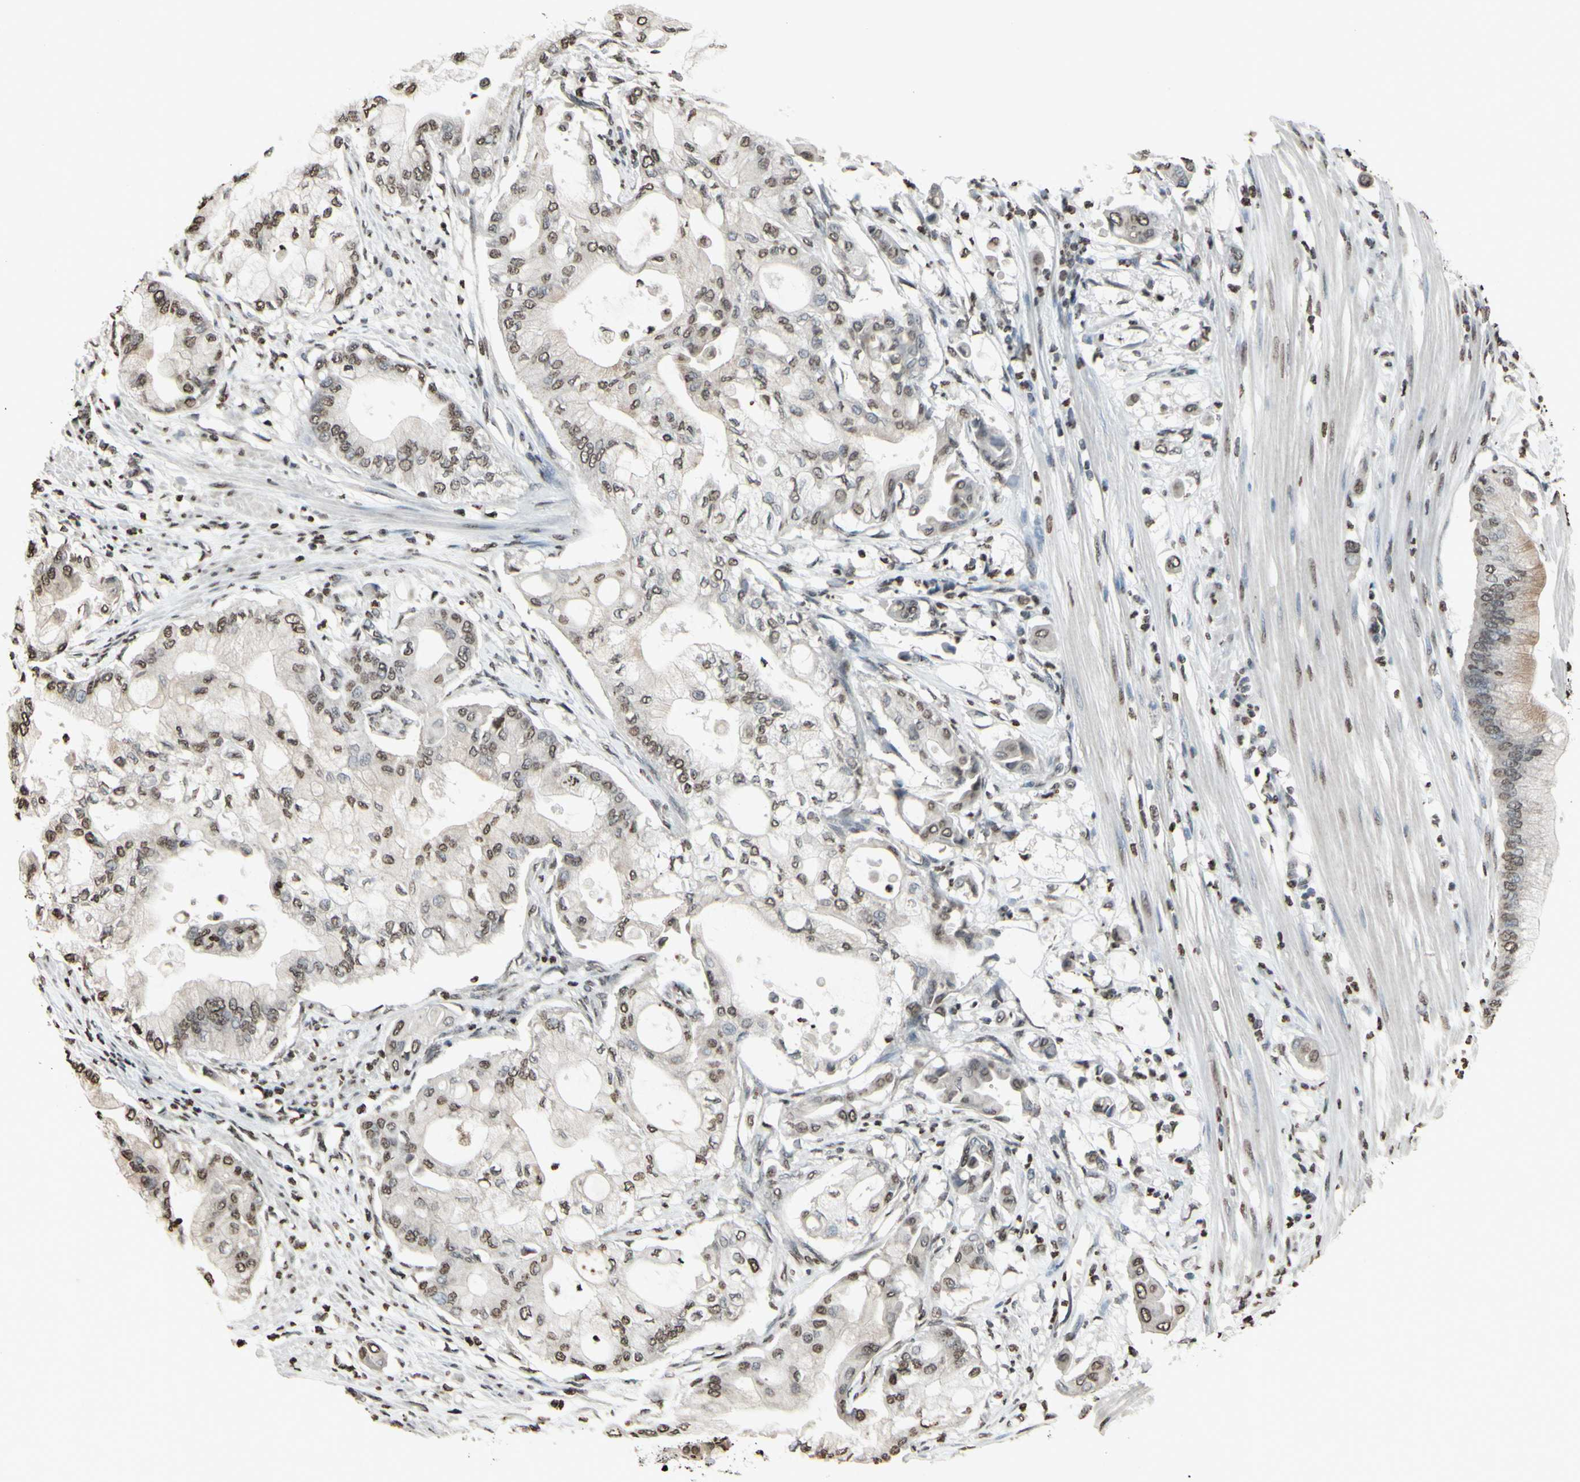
{"staining": {"intensity": "weak", "quantity": "25%-75%", "location": "cytoplasmic/membranous,nuclear"}, "tissue": "pancreatic cancer", "cell_type": "Tumor cells", "image_type": "cancer", "snomed": [{"axis": "morphology", "description": "Adenocarcinoma, NOS"}, {"axis": "morphology", "description": "Adenocarcinoma, metastatic, NOS"}, {"axis": "topography", "description": "Lymph node"}, {"axis": "topography", "description": "Pancreas"}, {"axis": "topography", "description": "Duodenum"}], "caption": "Immunohistochemical staining of pancreatic metastatic adenocarcinoma demonstrates low levels of weak cytoplasmic/membranous and nuclear protein positivity in approximately 25%-75% of tumor cells.", "gene": "CD79B", "patient": {"sex": "female", "age": 64}}